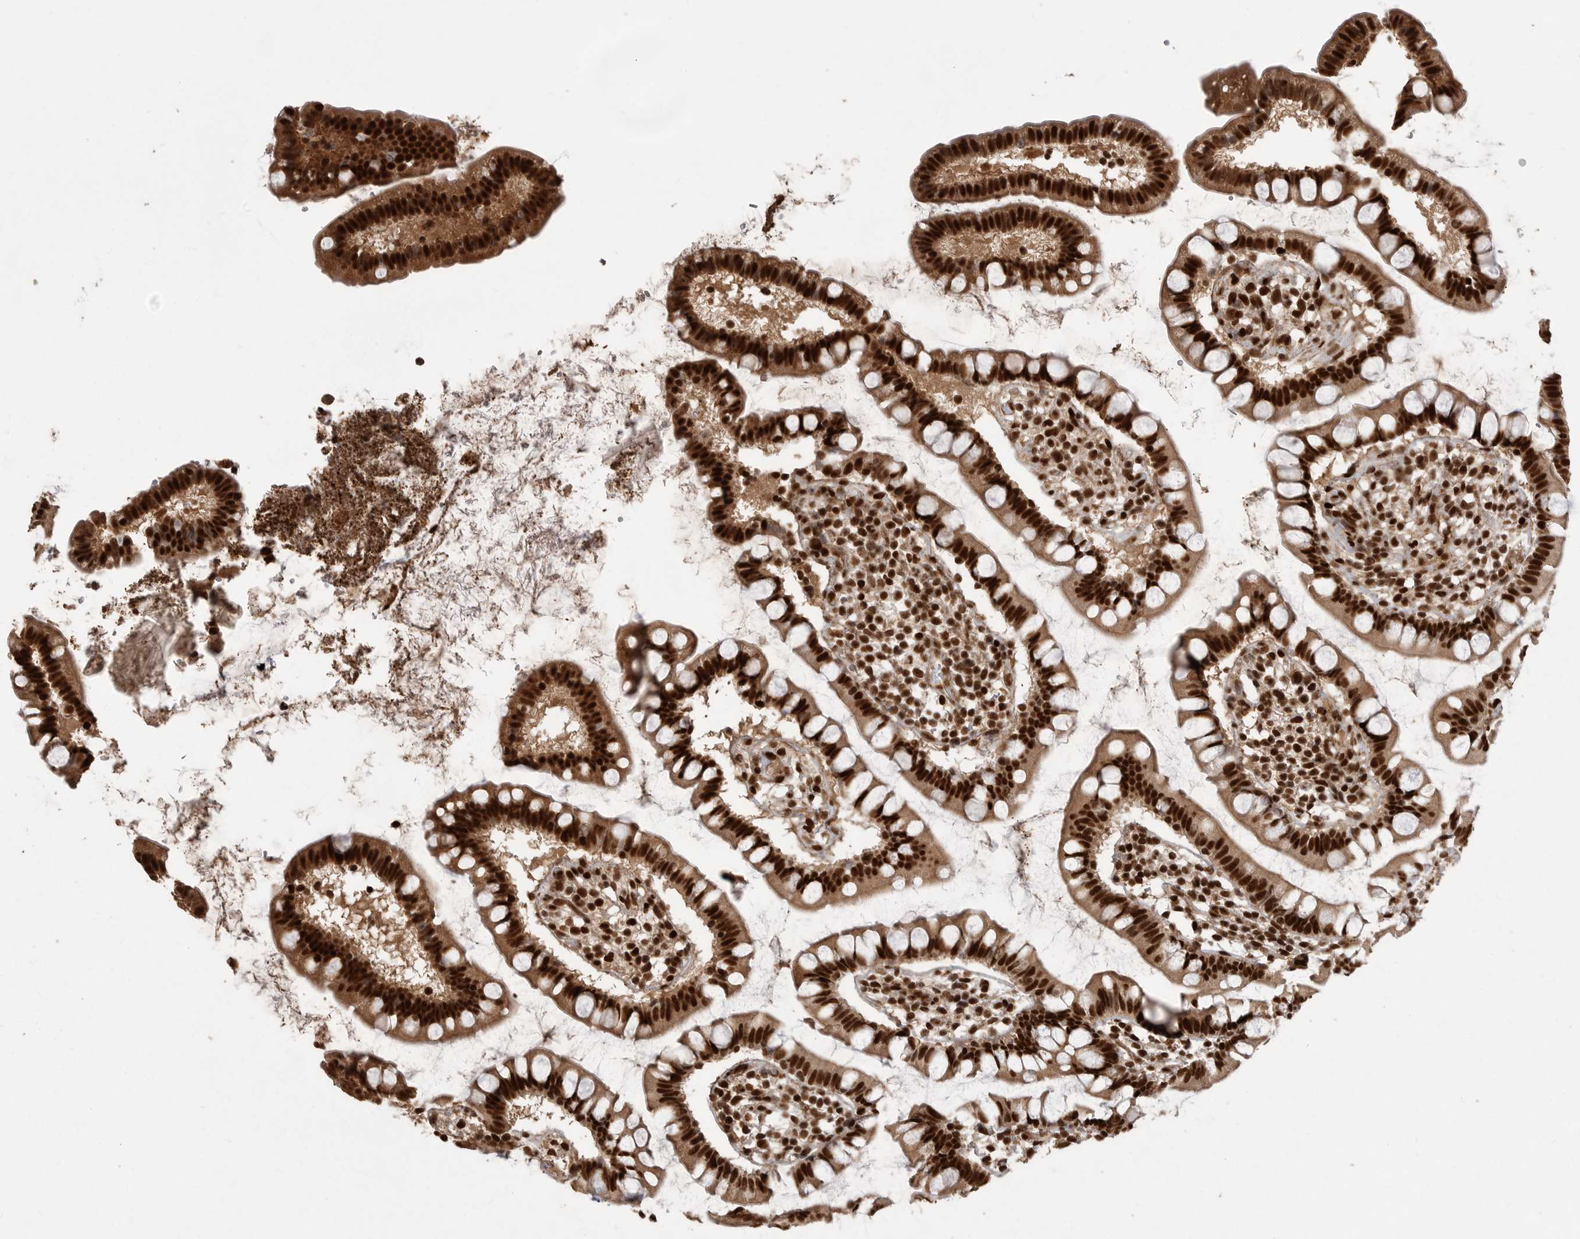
{"staining": {"intensity": "strong", "quantity": ">75%", "location": "nuclear"}, "tissue": "small intestine", "cell_type": "Glandular cells", "image_type": "normal", "snomed": [{"axis": "morphology", "description": "Normal tissue, NOS"}, {"axis": "topography", "description": "Small intestine"}], "caption": "Glandular cells exhibit high levels of strong nuclear expression in approximately >75% of cells in unremarkable human small intestine. Using DAB (3,3'-diaminobenzidine) (brown) and hematoxylin (blue) stains, captured at high magnification using brightfield microscopy.", "gene": "PPP1R8", "patient": {"sex": "female", "age": 84}}